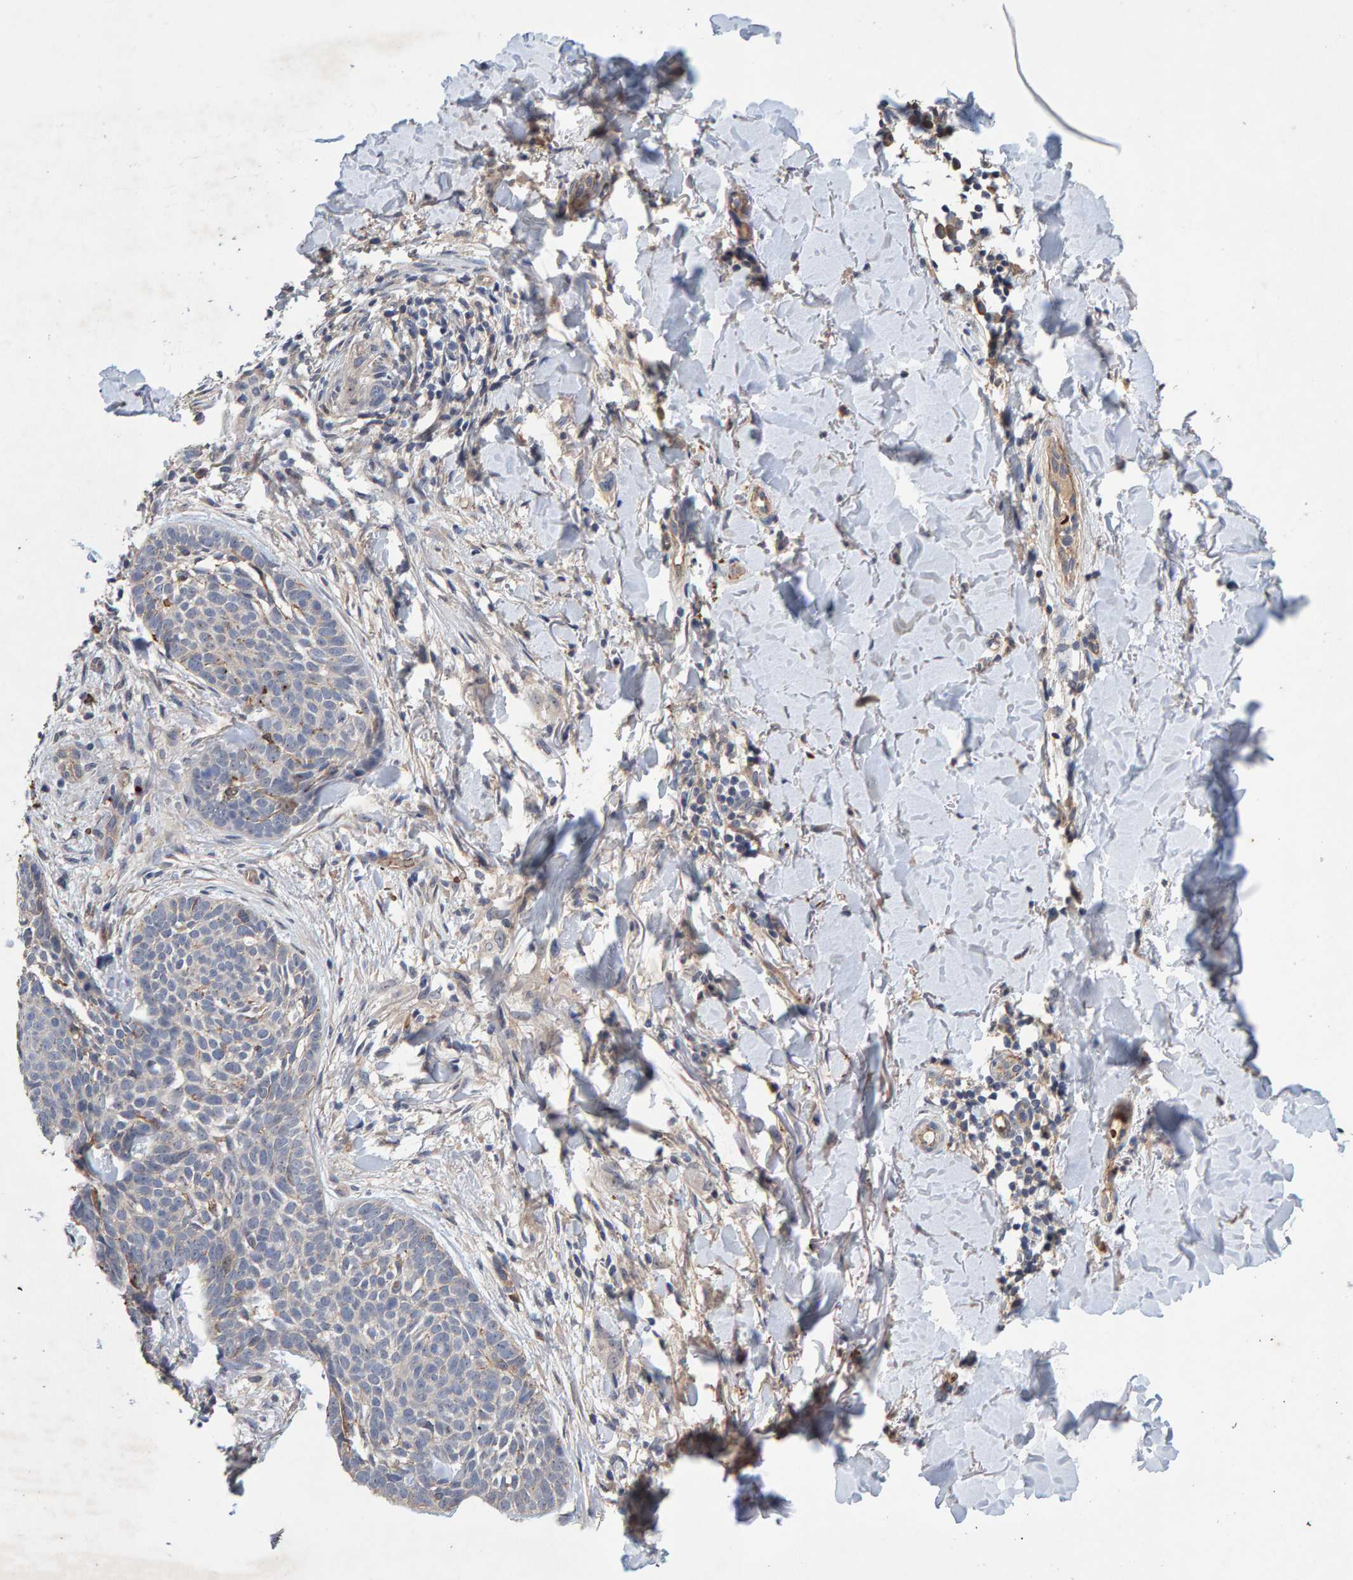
{"staining": {"intensity": "negative", "quantity": "none", "location": "none"}, "tissue": "skin cancer", "cell_type": "Tumor cells", "image_type": "cancer", "snomed": [{"axis": "morphology", "description": "Normal tissue, NOS"}, {"axis": "morphology", "description": "Basal cell carcinoma"}, {"axis": "topography", "description": "Skin"}], "caption": "Immunohistochemistry histopathology image of skin cancer (basal cell carcinoma) stained for a protein (brown), which shows no staining in tumor cells.", "gene": "EFR3A", "patient": {"sex": "male", "age": 67}}